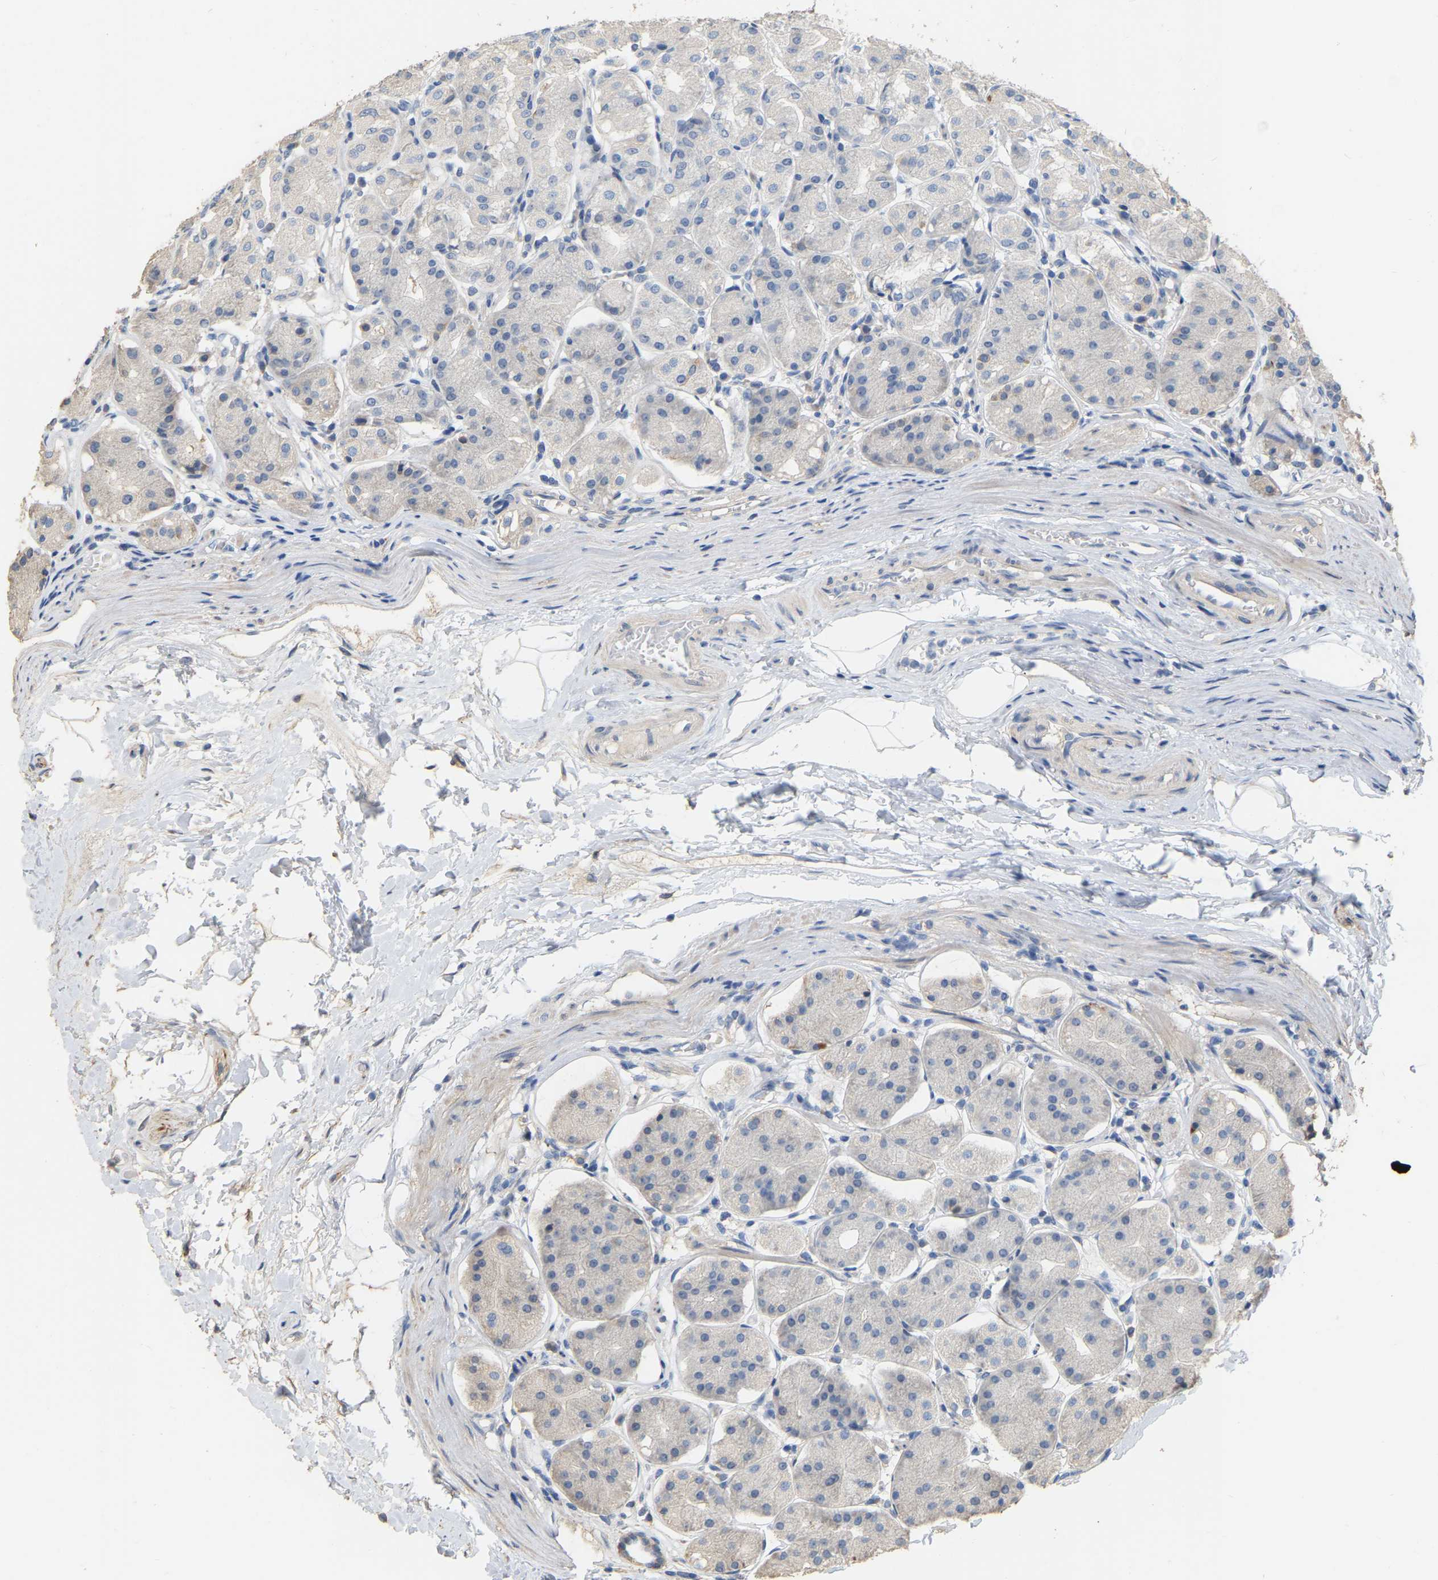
{"staining": {"intensity": "negative", "quantity": "none", "location": "none"}, "tissue": "stomach", "cell_type": "Glandular cells", "image_type": "normal", "snomed": [{"axis": "morphology", "description": "Normal tissue, NOS"}, {"axis": "topography", "description": "Stomach"}, {"axis": "topography", "description": "Stomach, lower"}], "caption": "Immunohistochemical staining of unremarkable stomach exhibits no significant expression in glandular cells. (DAB (3,3'-diaminobenzidine) immunohistochemistry, high magnification).", "gene": "NCS1", "patient": {"sex": "female", "age": 56}}